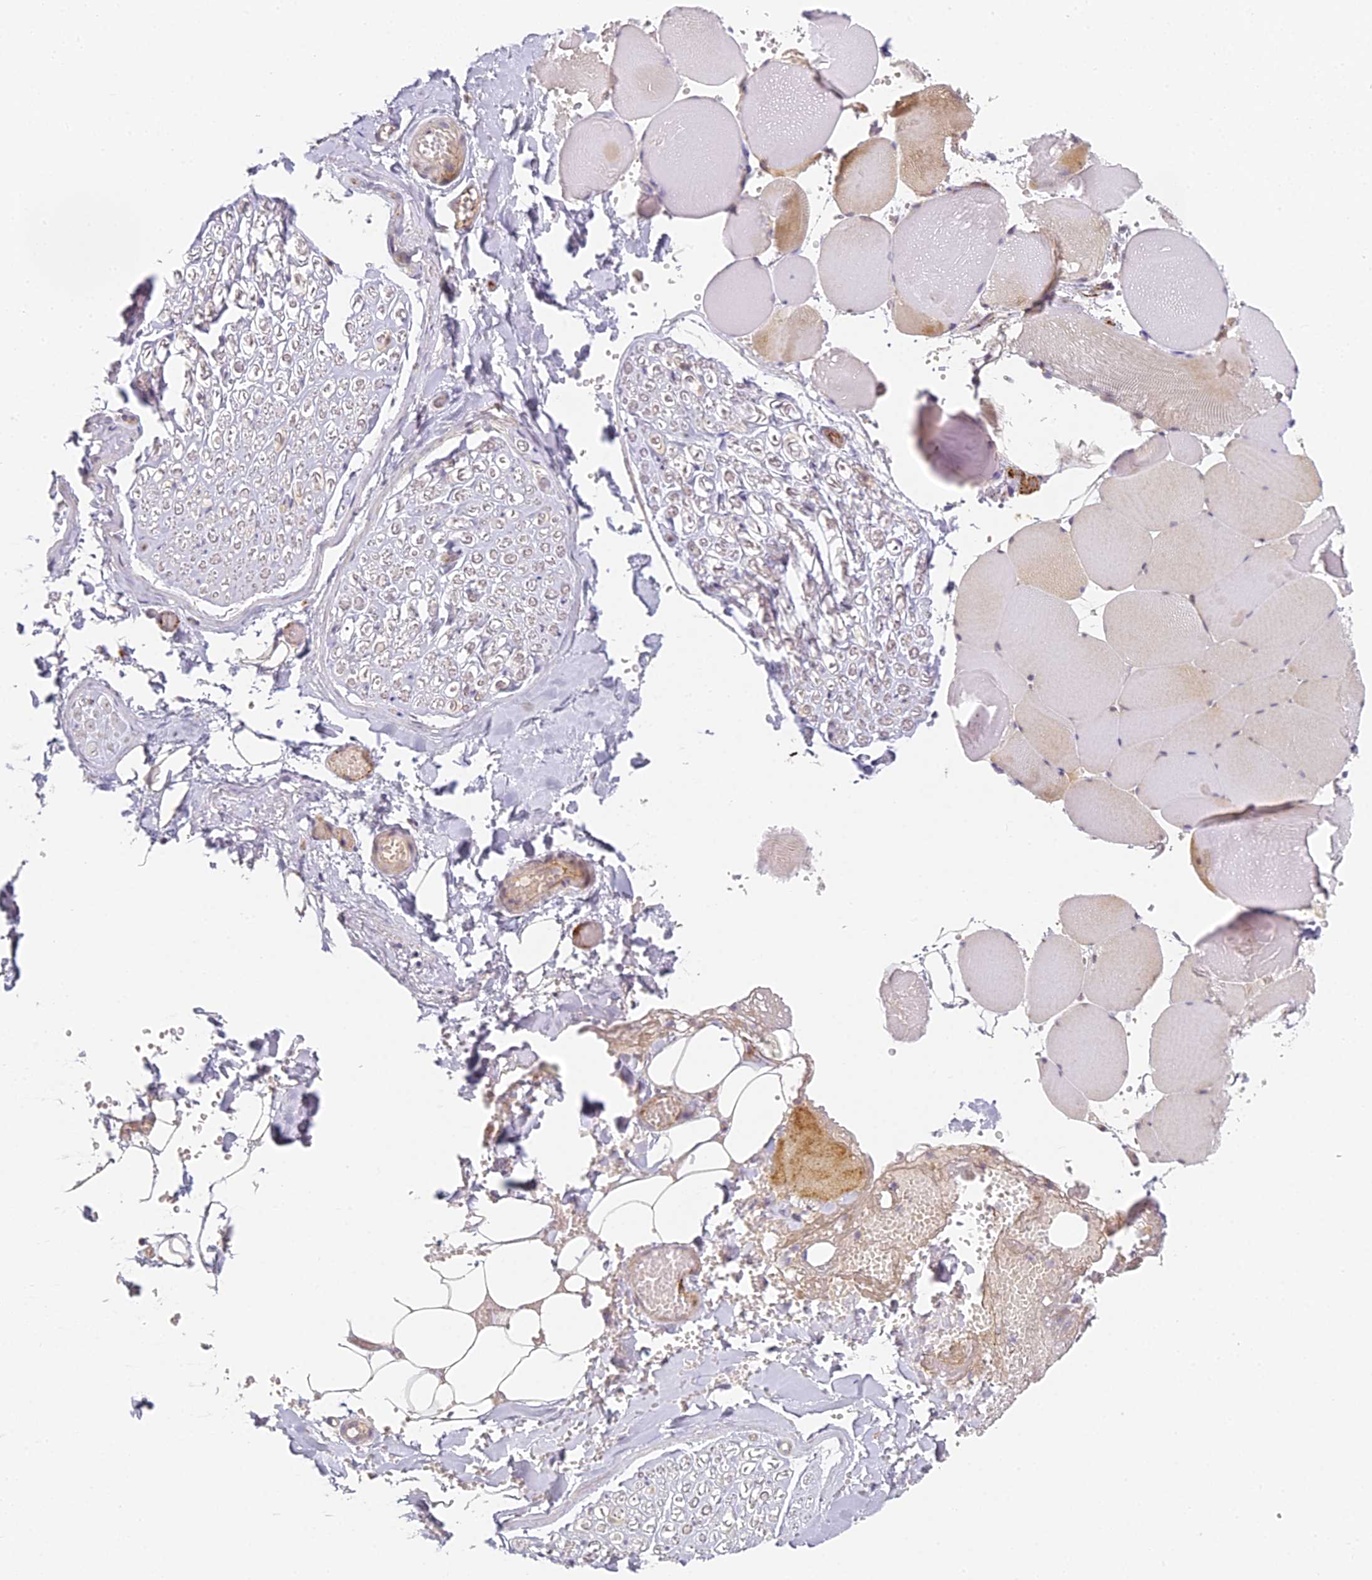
{"staining": {"intensity": "negative", "quantity": "none", "location": "none"}, "tissue": "adipose tissue", "cell_type": "Adipocytes", "image_type": "normal", "snomed": [{"axis": "morphology", "description": "Normal tissue, NOS"}, {"axis": "topography", "description": "Skeletal muscle"}, {"axis": "topography", "description": "Peripheral nerve tissue"}], "caption": "DAB immunohistochemical staining of benign adipose tissue reveals no significant expression in adipocytes.", "gene": "DNAAF10", "patient": {"sex": "female", "age": 55}}